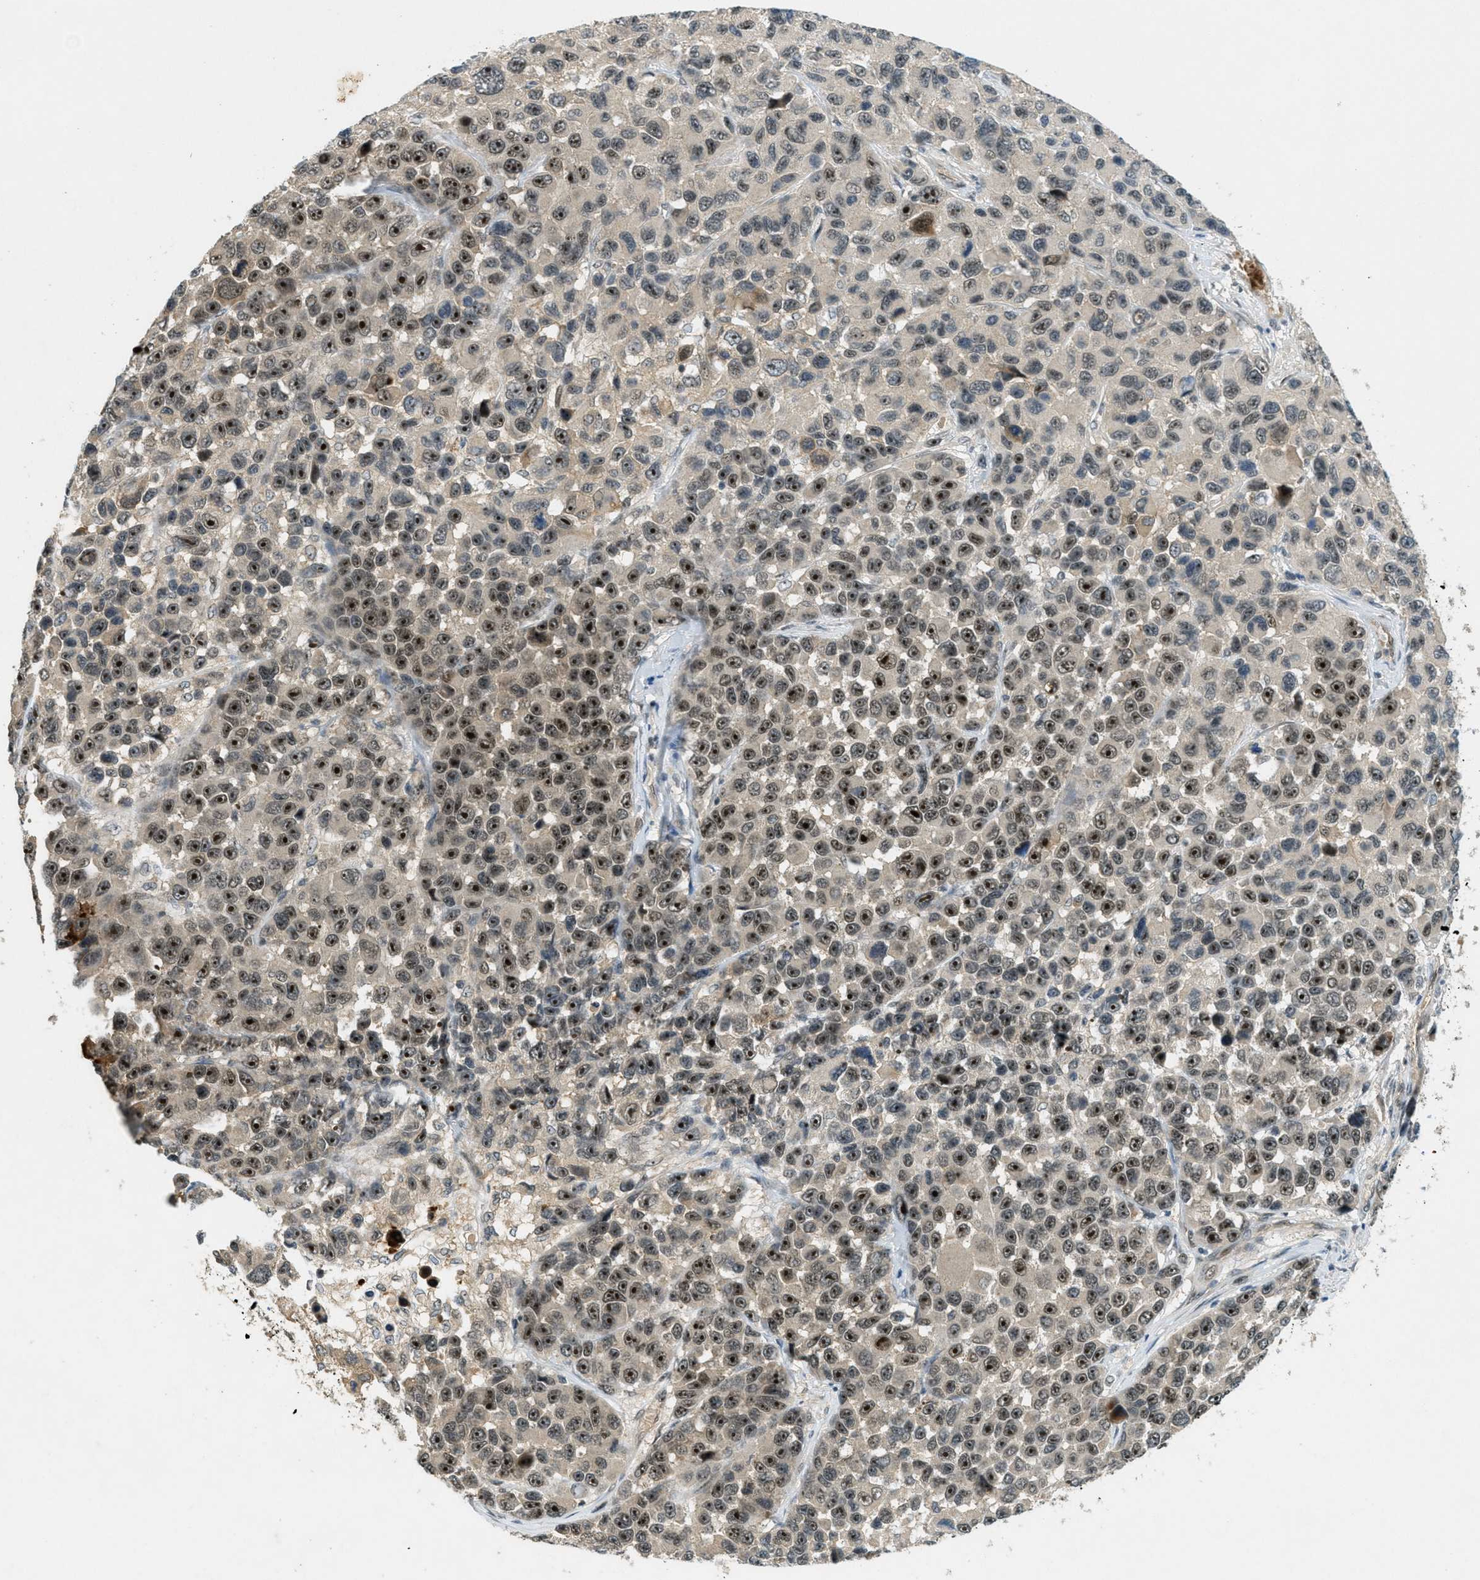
{"staining": {"intensity": "moderate", "quantity": ">75%", "location": "nuclear"}, "tissue": "melanoma", "cell_type": "Tumor cells", "image_type": "cancer", "snomed": [{"axis": "morphology", "description": "Malignant melanoma, NOS"}, {"axis": "topography", "description": "Skin"}], "caption": "IHC (DAB) staining of human malignant melanoma displays moderate nuclear protein staining in approximately >75% of tumor cells.", "gene": "STK11", "patient": {"sex": "male", "age": 53}}